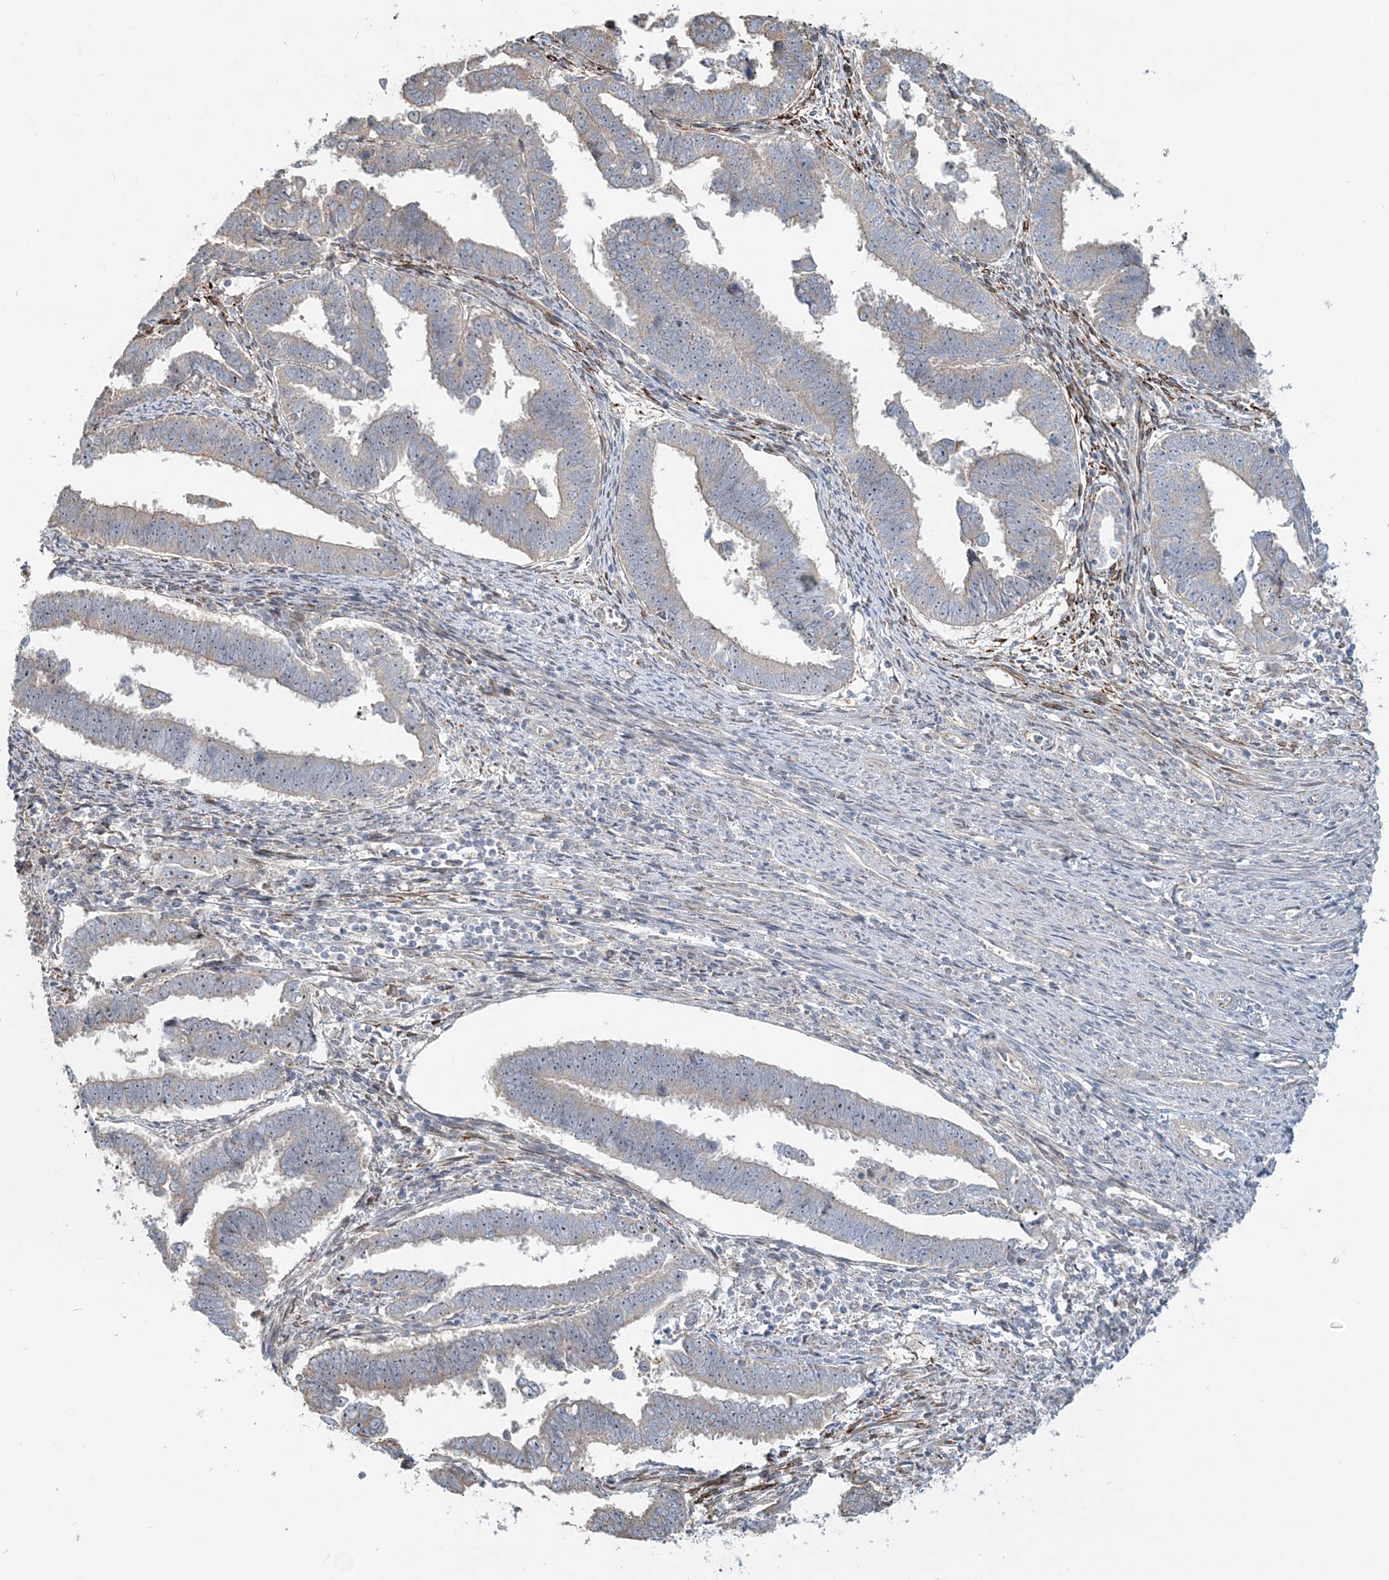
{"staining": {"intensity": "negative", "quantity": "none", "location": "none"}, "tissue": "endometrial cancer", "cell_type": "Tumor cells", "image_type": "cancer", "snomed": [{"axis": "morphology", "description": "Adenocarcinoma, NOS"}, {"axis": "topography", "description": "Endometrium"}], "caption": "Protein analysis of endometrial adenocarcinoma exhibits no significant positivity in tumor cells.", "gene": "CXXC5", "patient": {"sex": "female", "age": 75}}